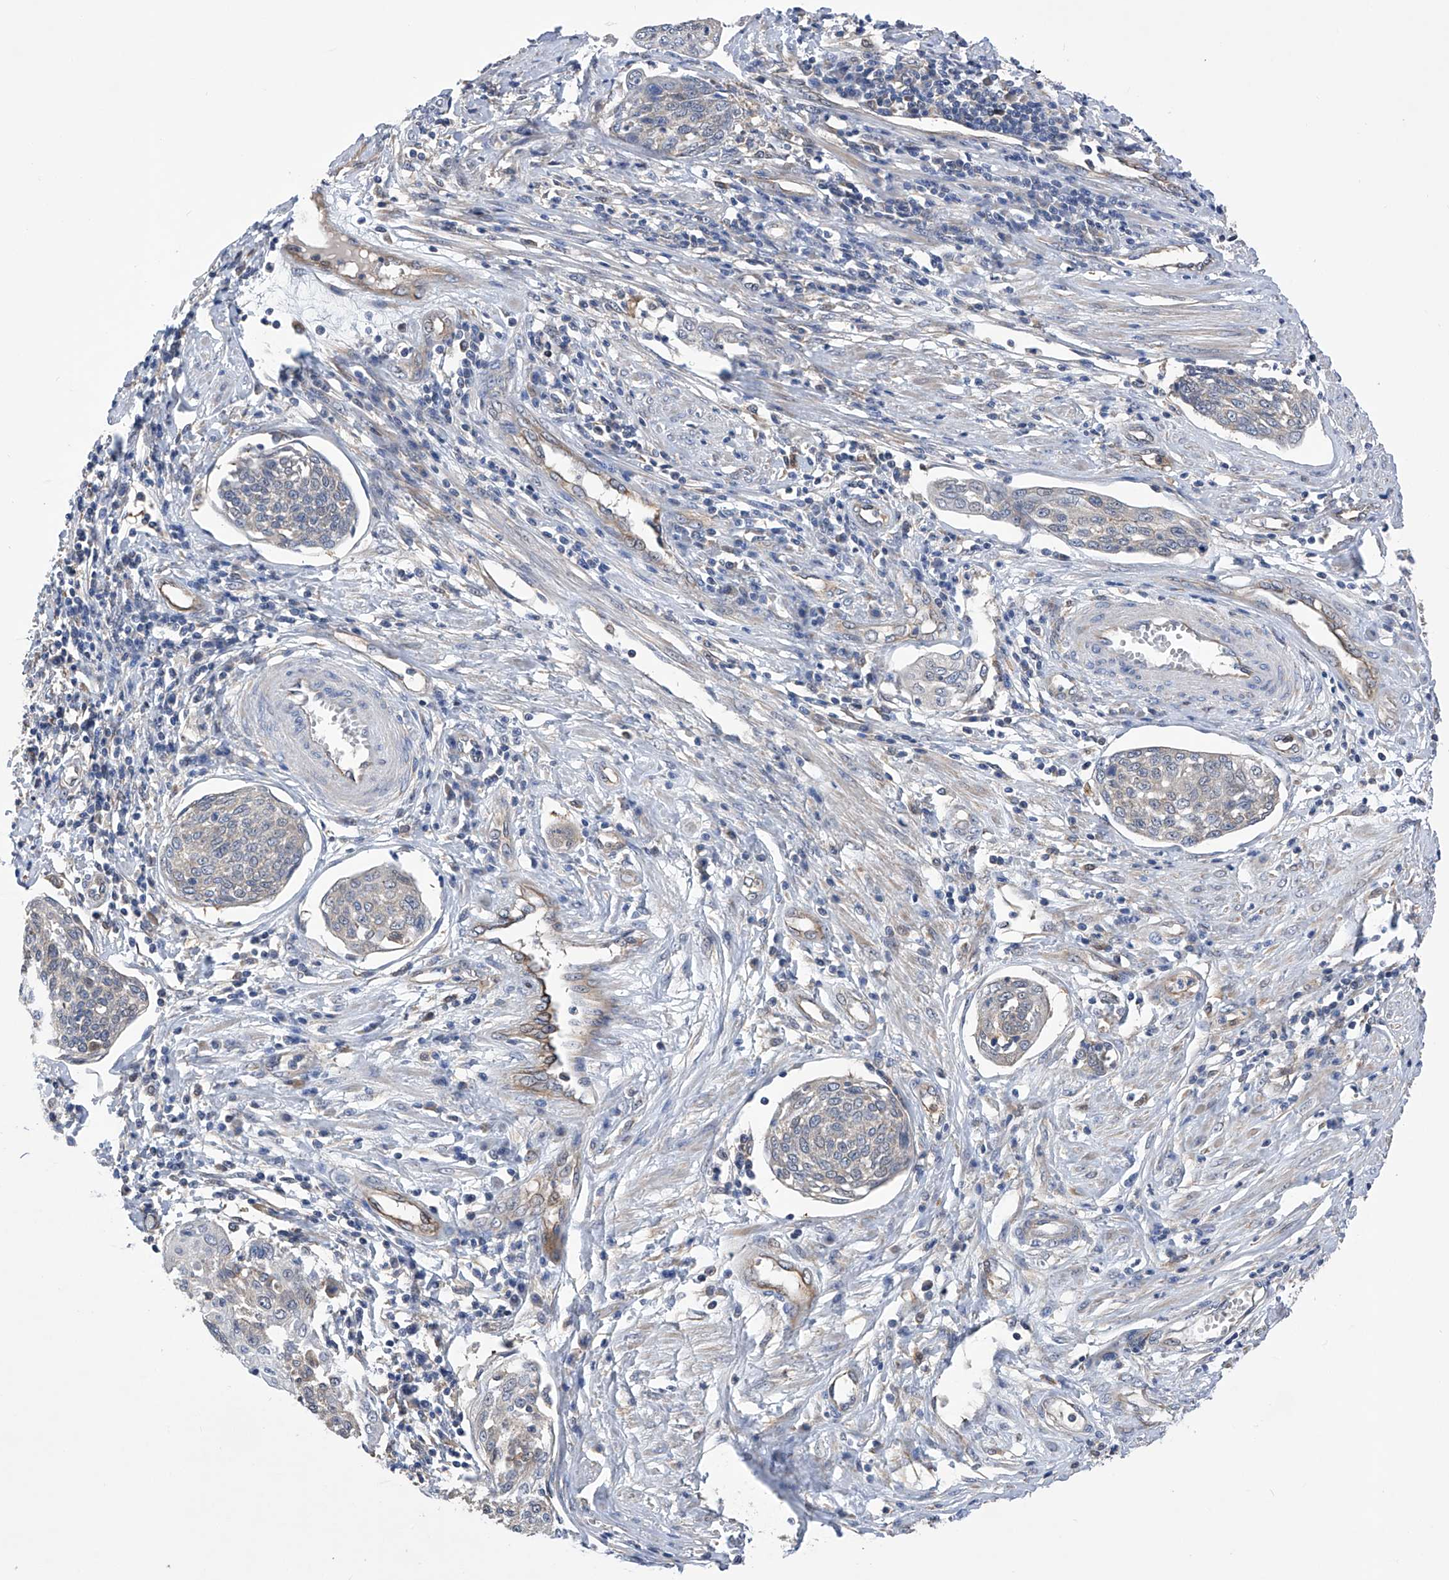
{"staining": {"intensity": "negative", "quantity": "none", "location": "none"}, "tissue": "cervical cancer", "cell_type": "Tumor cells", "image_type": "cancer", "snomed": [{"axis": "morphology", "description": "Squamous cell carcinoma, NOS"}, {"axis": "topography", "description": "Cervix"}], "caption": "IHC micrograph of human cervical cancer (squamous cell carcinoma) stained for a protein (brown), which shows no positivity in tumor cells.", "gene": "SPATA20", "patient": {"sex": "female", "age": 34}}